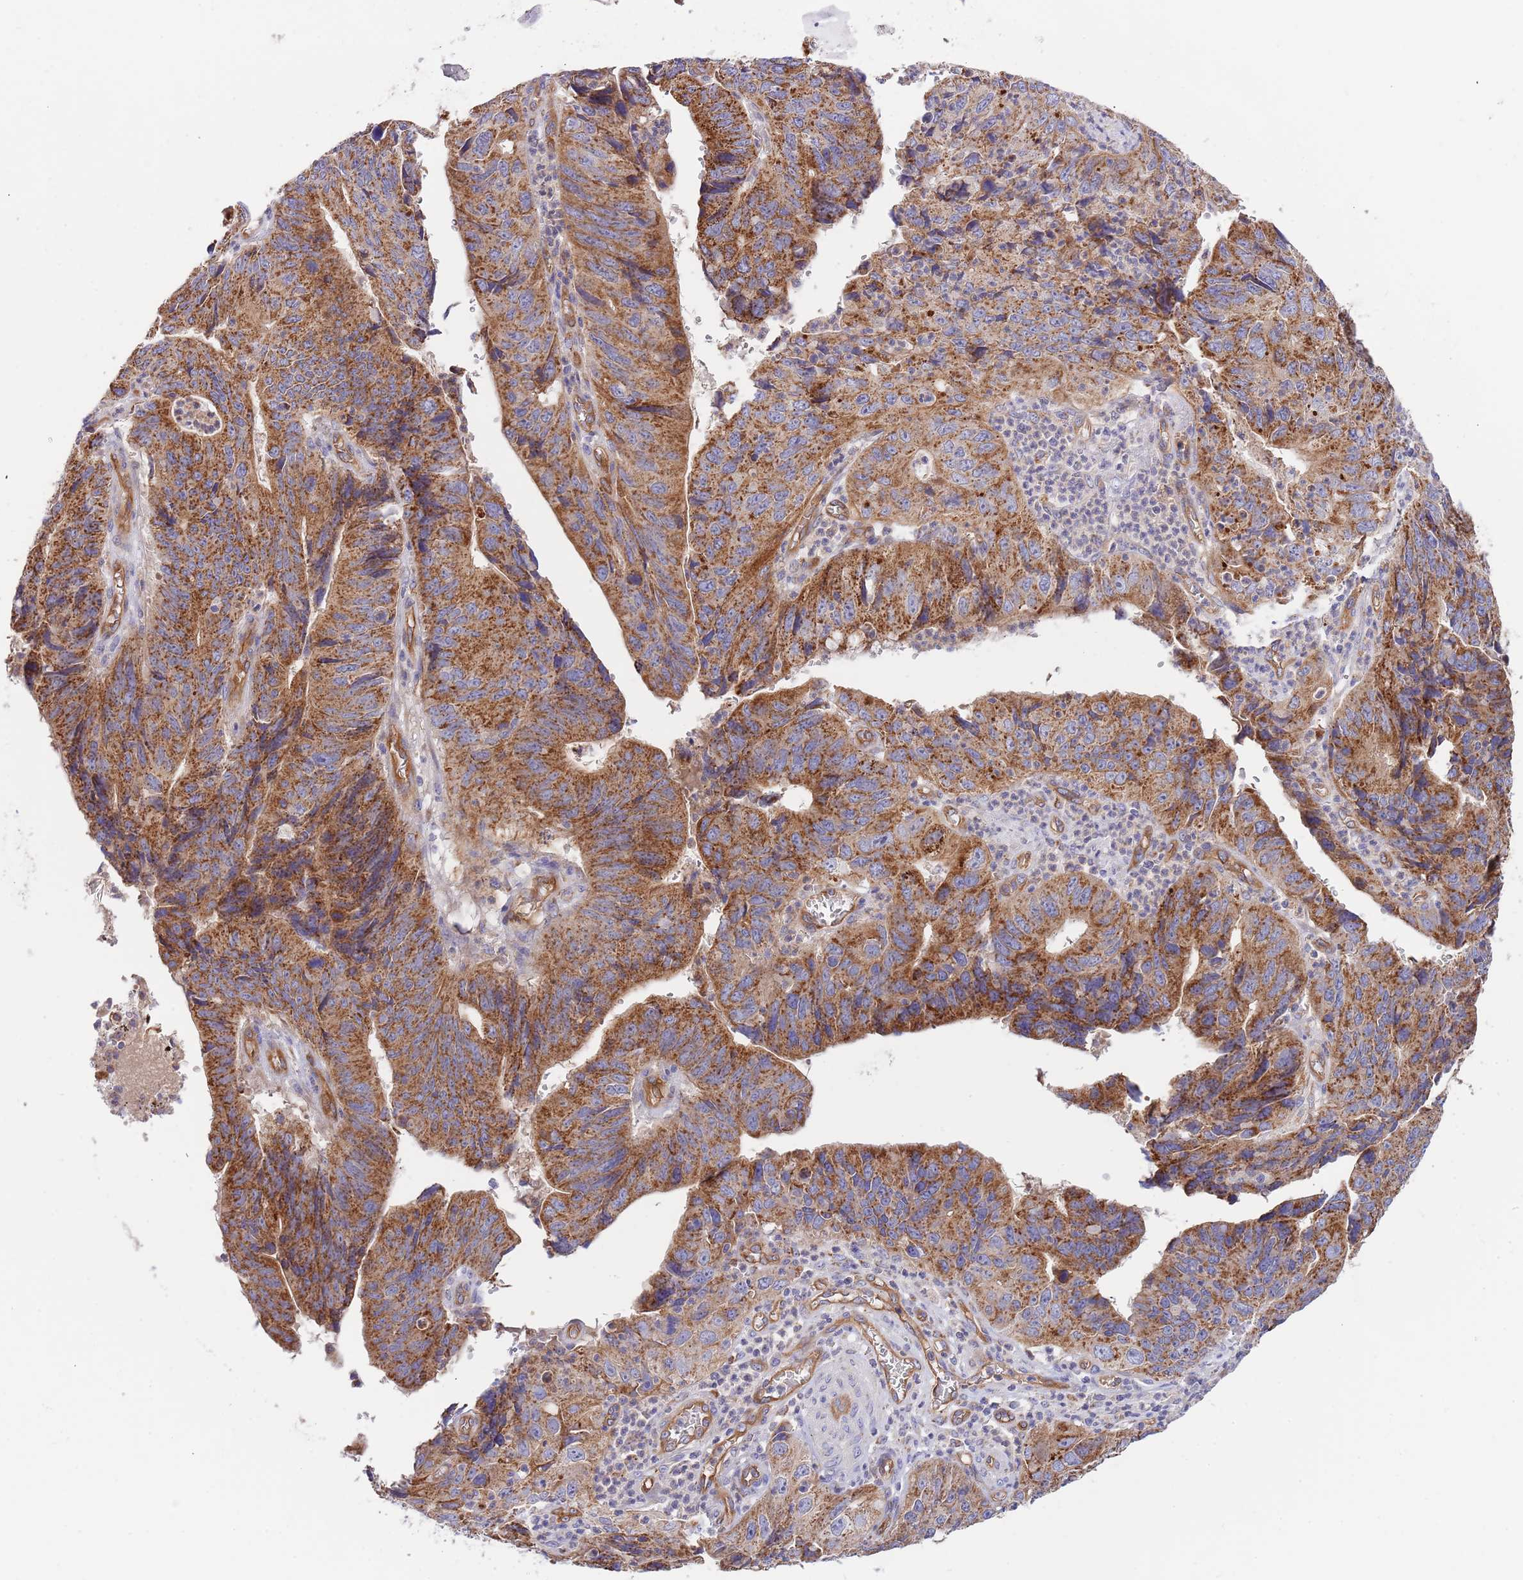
{"staining": {"intensity": "strong", "quantity": ">75%", "location": "cytoplasmic/membranous"}, "tissue": "stomach cancer", "cell_type": "Tumor cells", "image_type": "cancer", "snomed": [{"axis": "morphology", "description": "Adenocarcinoma, NOS"}, {"axis": "topography", "description": "Stomach"}], "caption": "The photomicrograph shows staining of stomach cancer (adenocarcinoma), revealing strong cytoplasmic/membranous protein expression (brown color) within tumor cells.", "gene": "DOCK6", "patient": {"sex": "male", "age": 59}}